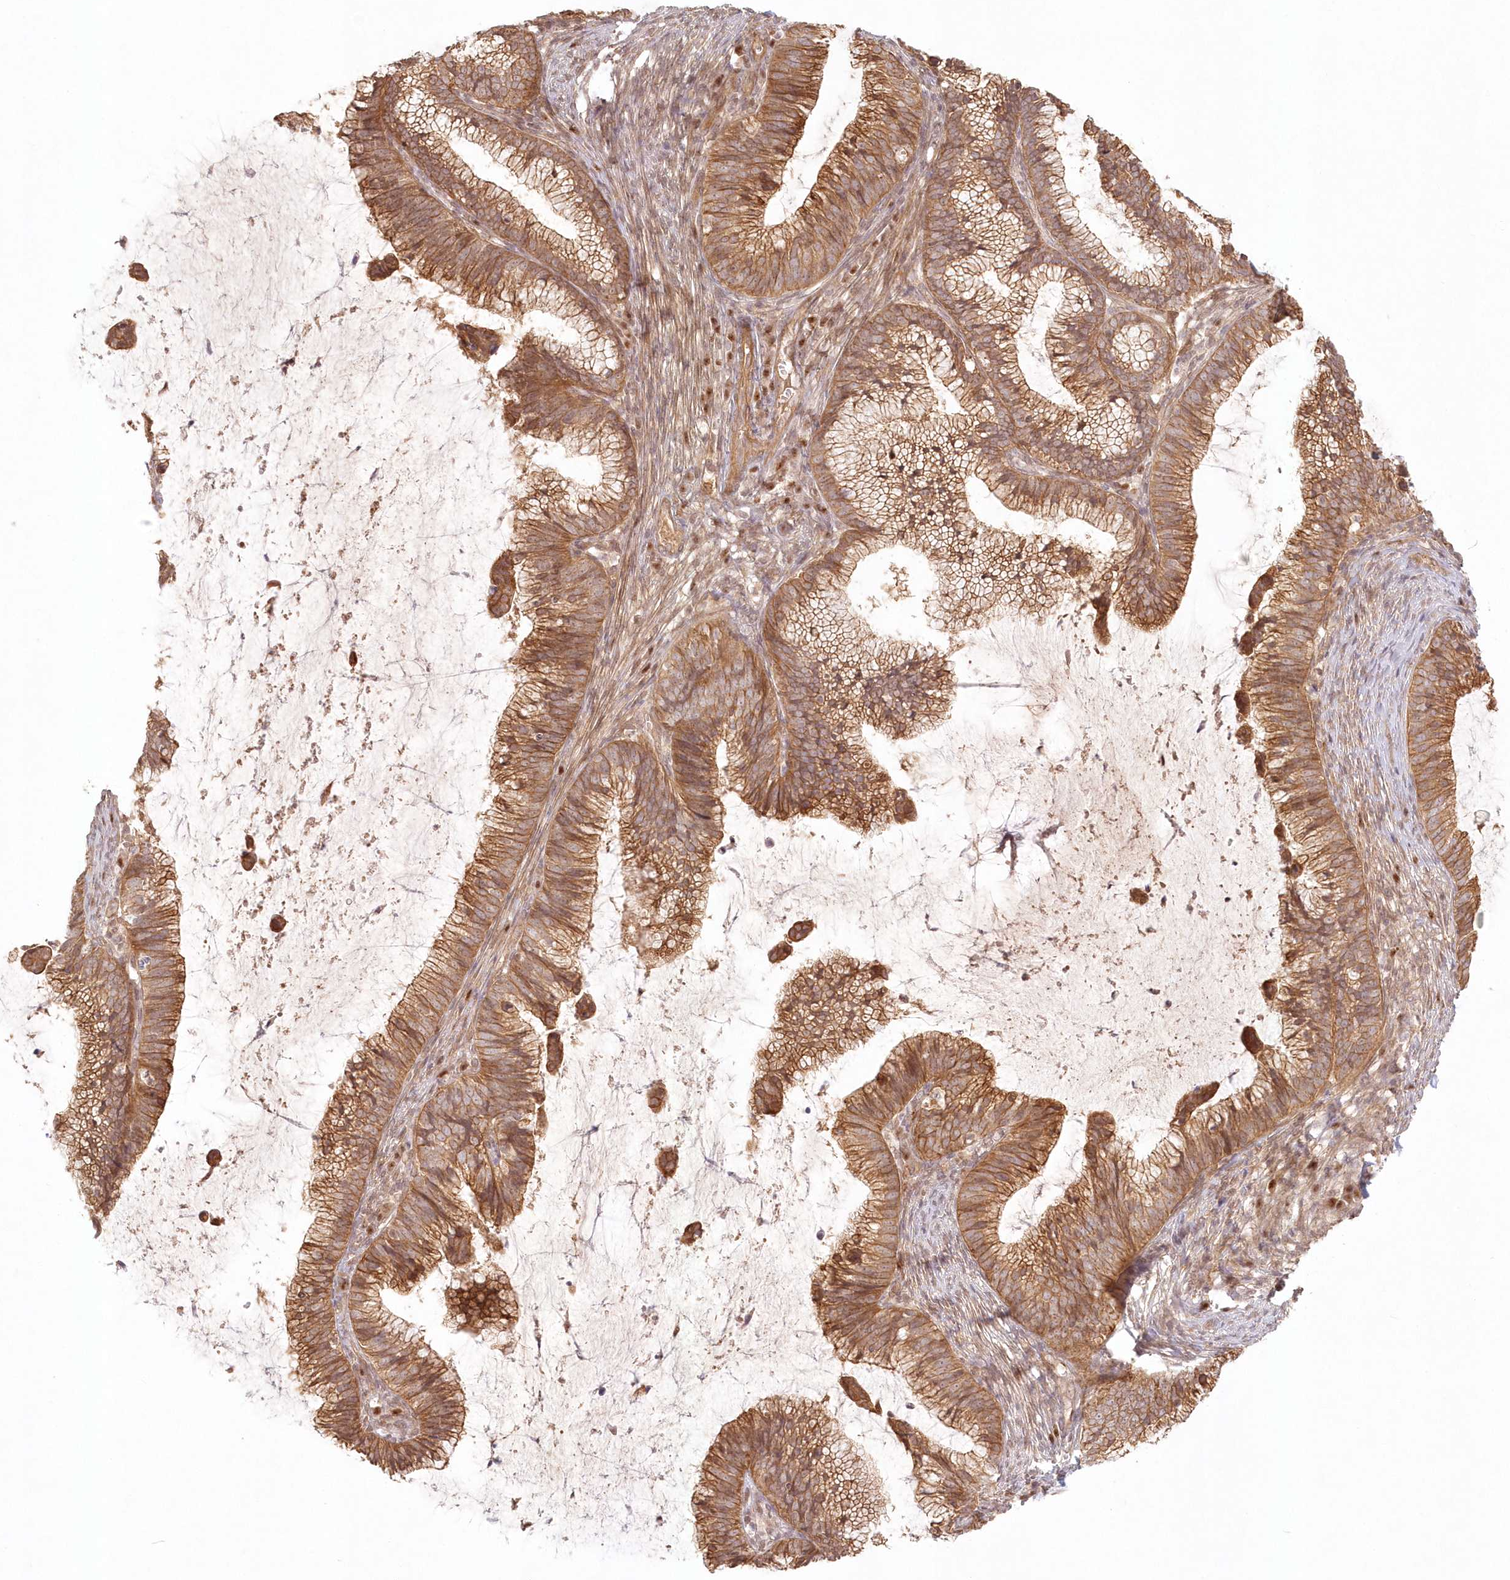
{"staining": {"intensity": "moderate", "quantity": ">75%", "location": "cytoplasmic/membranous"}, "tissue": "cervical cancer", "cell_type": "Tumor cells", "image_type": "cancer", "snomed": [{"axis": "morphology", "description": "Adenocarcinoma, NOS"}, {"axis": "topography", "description": "Cervix"}], "caption": "The image shows staining of cervical cancer, revealing moderate cytoplasmic/membranous protein staining (brown color) within tumor cells.", "gene": "KIAA0232", "patient": {"sex": "female", "age": 36}}